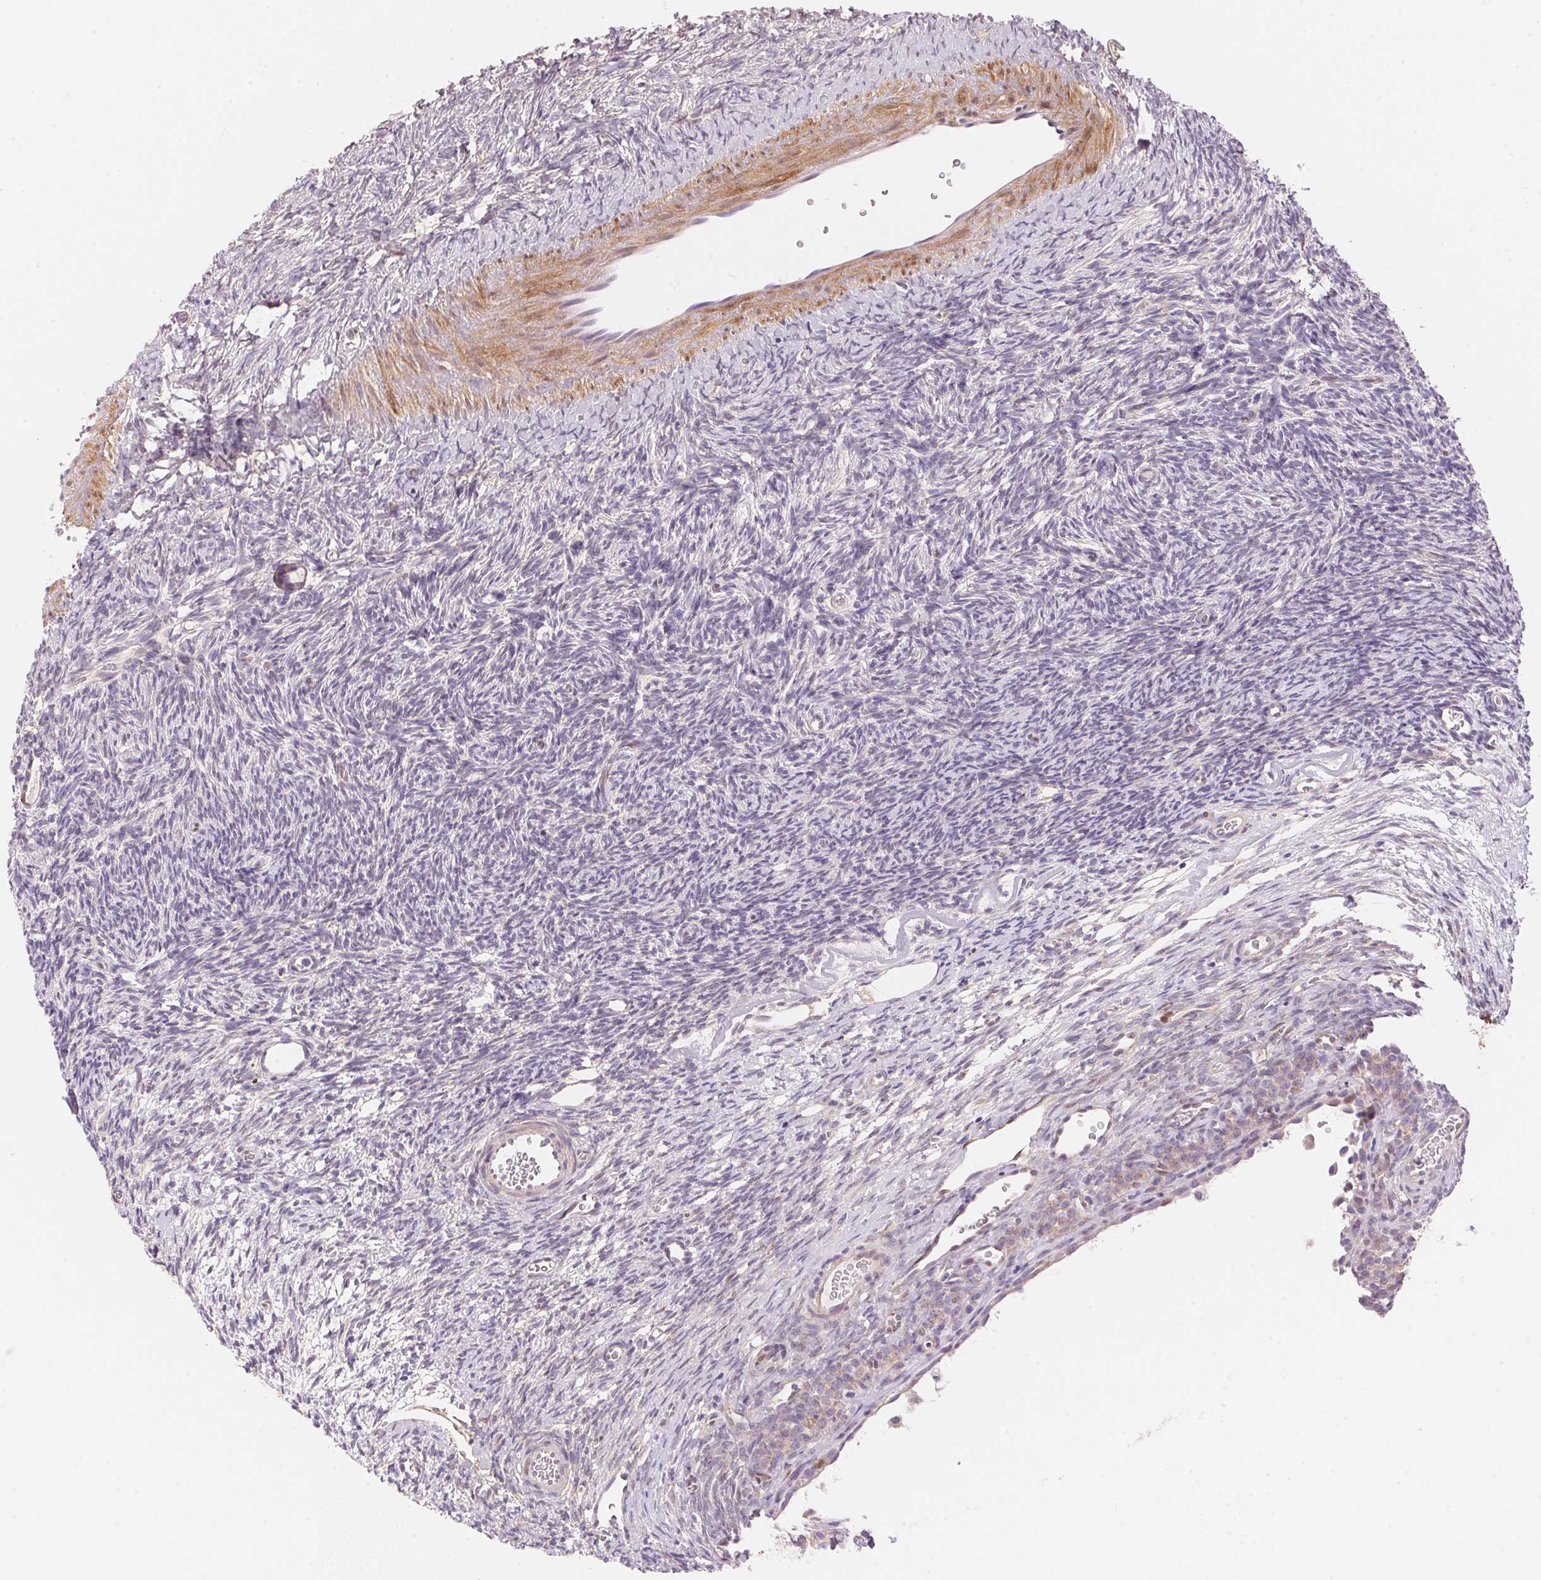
{"staining": {"intensity": "negative", "quantity": "none", "location": "none"}, "tissue": "ovary", "cell_type": "Follicle cells", "image_type": "normal", "snomed": [{"axis": "morphology", "description": "Normal tissue, NOS"}, {"axis": "topography", "description": "Ovary"}], "caption": "Ovary stained for a protein using IHC reveals no positivity follicle cells.", "gene": "SMTN", "patient": {"sex": "female", "age": 34}}